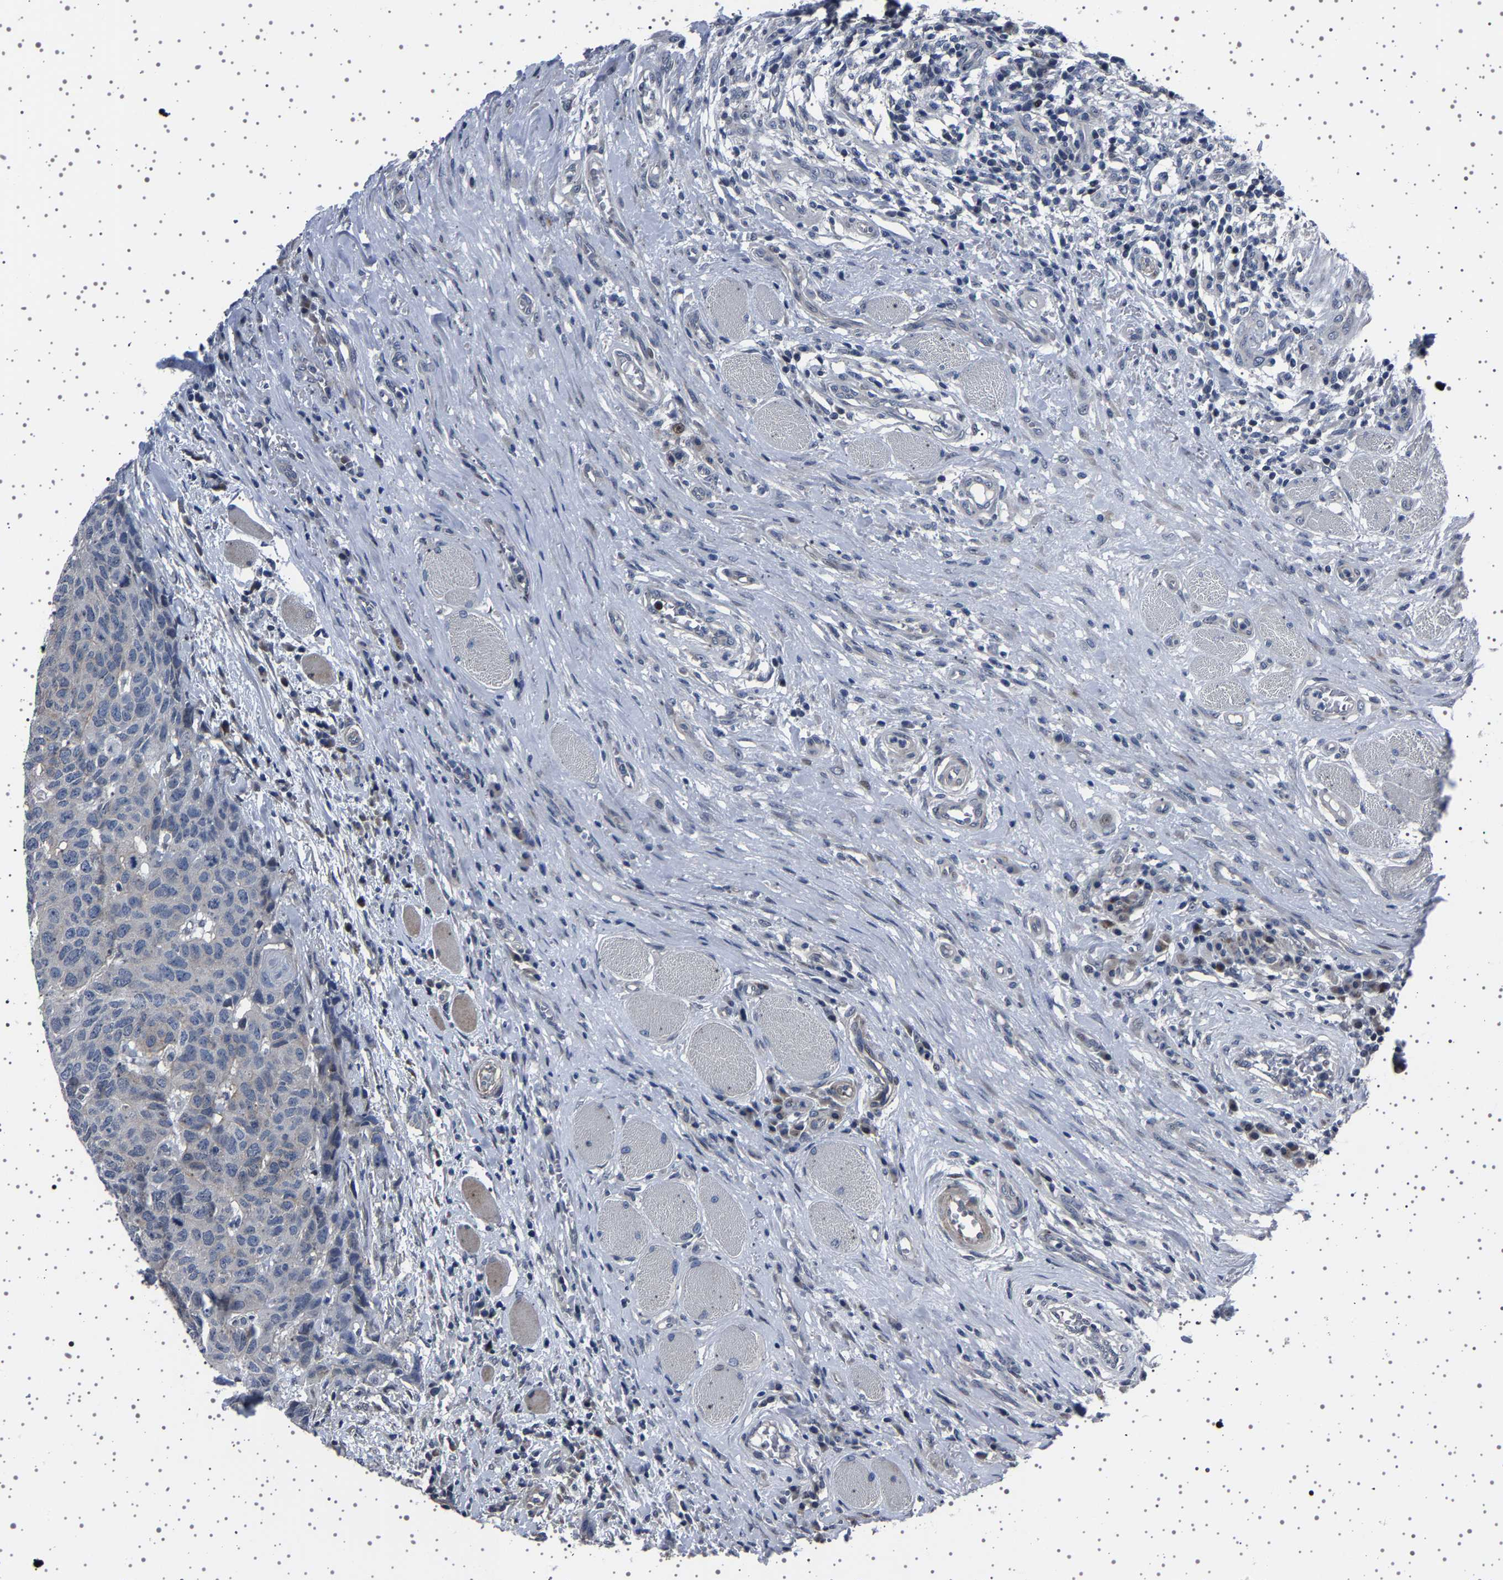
{"staining": {"intensity": "negative", "quantity": "none", "location": "none"}, "tissue": "head and neck cancer", "cell_type": "Tumor cells", "image_type": "cancer", "snomed": [{"axis": "morphology", "description": "Squamous cell carcinoma, NOS"}, {"axis": "topography", "description": "Head-Neck"}], "caption": "High power microscopy photomicrograph of an immunohistochemistry histopathology image of head and neck cancer, revealing no significant positivity in tumor cells.", "gene": "PAK5", "patient": {"sex": "male", "age": 66}}